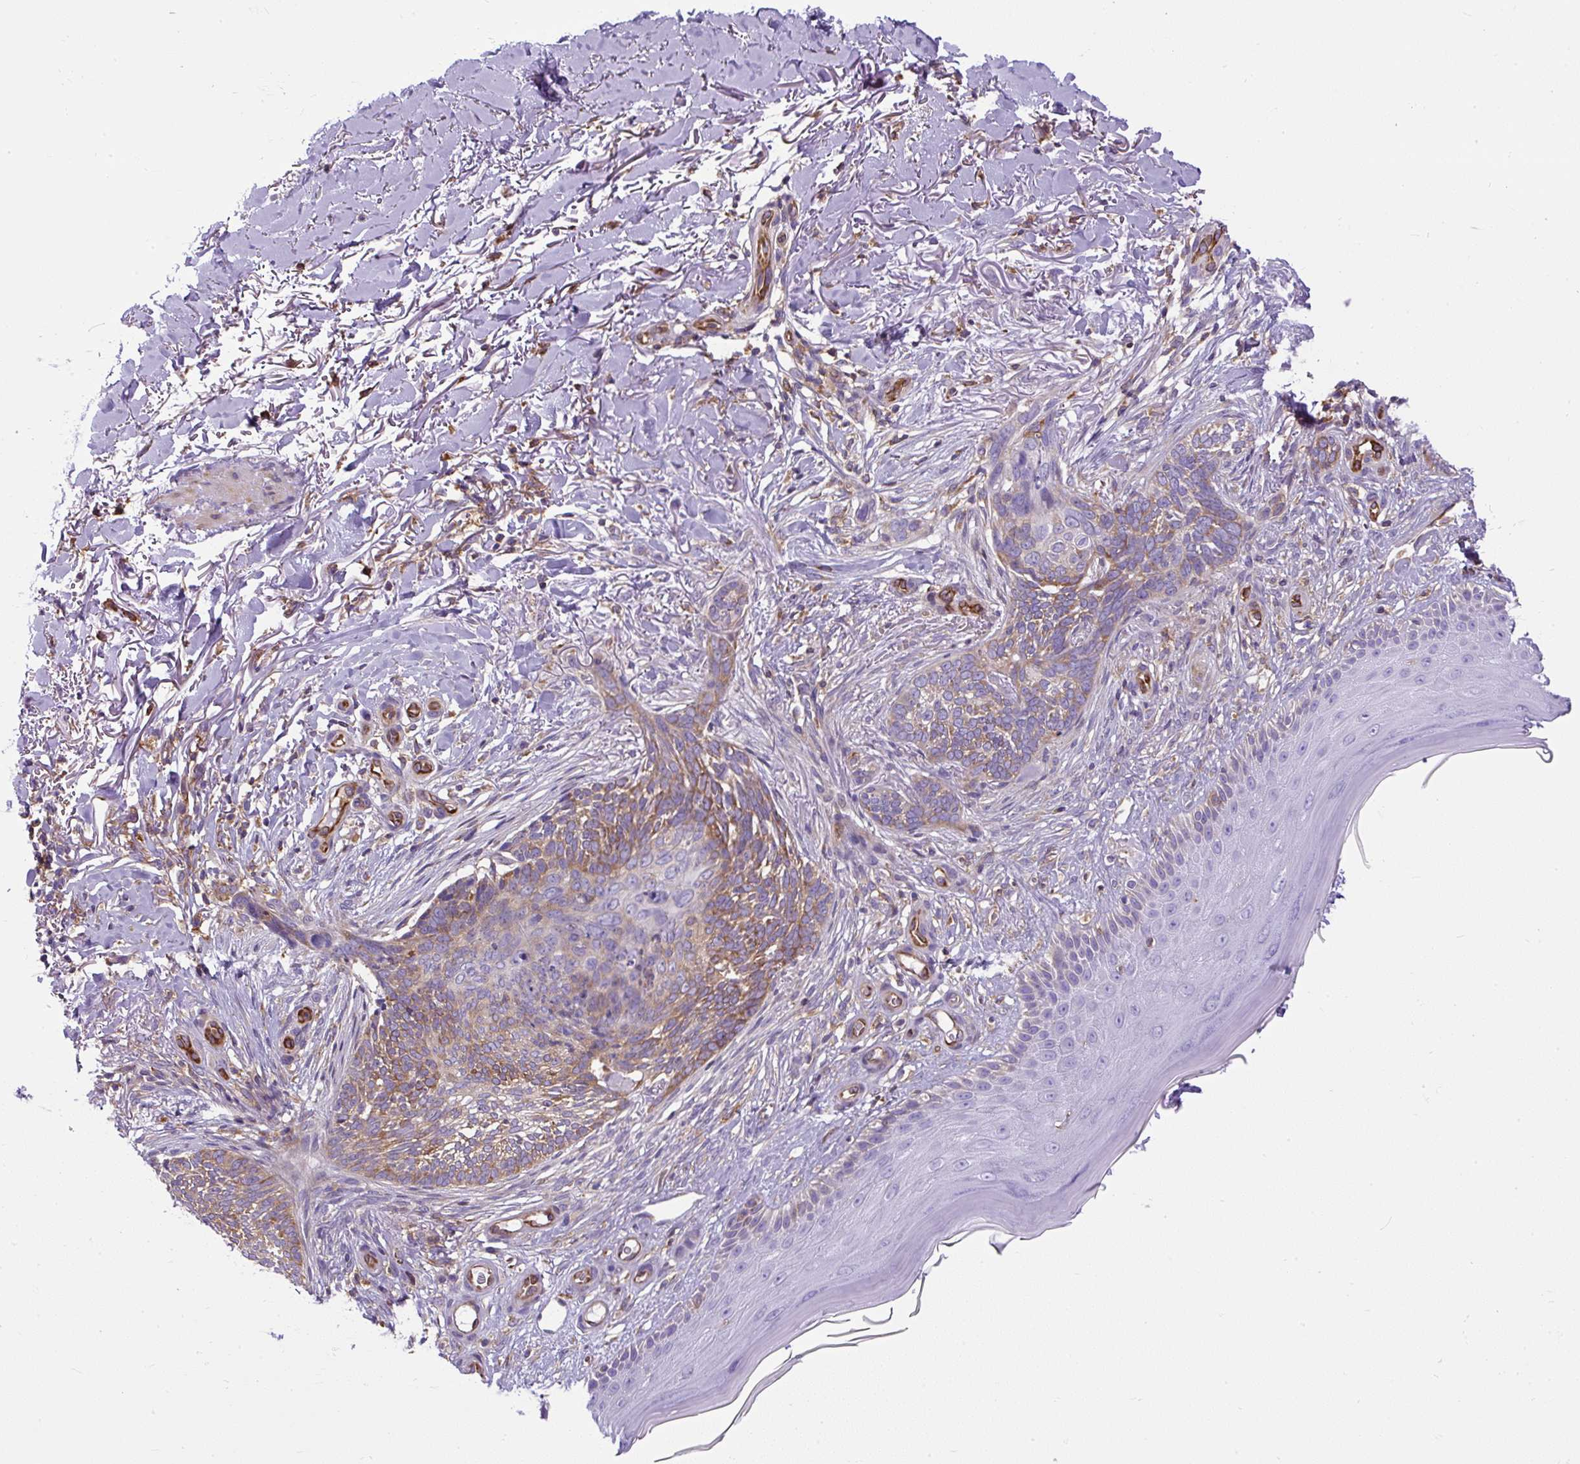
{"staining": {"intensity": "moderate", "quantity": "25%-75%", "location": "cytoplasmic/membranous"}, "tissue": "skin cancer", "cell_type": "Tumor cells", "image_type": "cancer", "snomed": [{"axis": "morphology", "description": "Normal tissue, NOS"}, {"axis": "morphology", "description": "Basal cell carcinoma"}, {"axis": "topography", "description": "Skin"}], "caption": "IHC (DAB) staining of skin cancer (basal cell carcinoma) displays moderate cytoplasmic/membranous protein staining in approximately 25%-75% of tumor cells.", "gene": "MAP1S", "patient": {"sex": "female", "age": 67}}